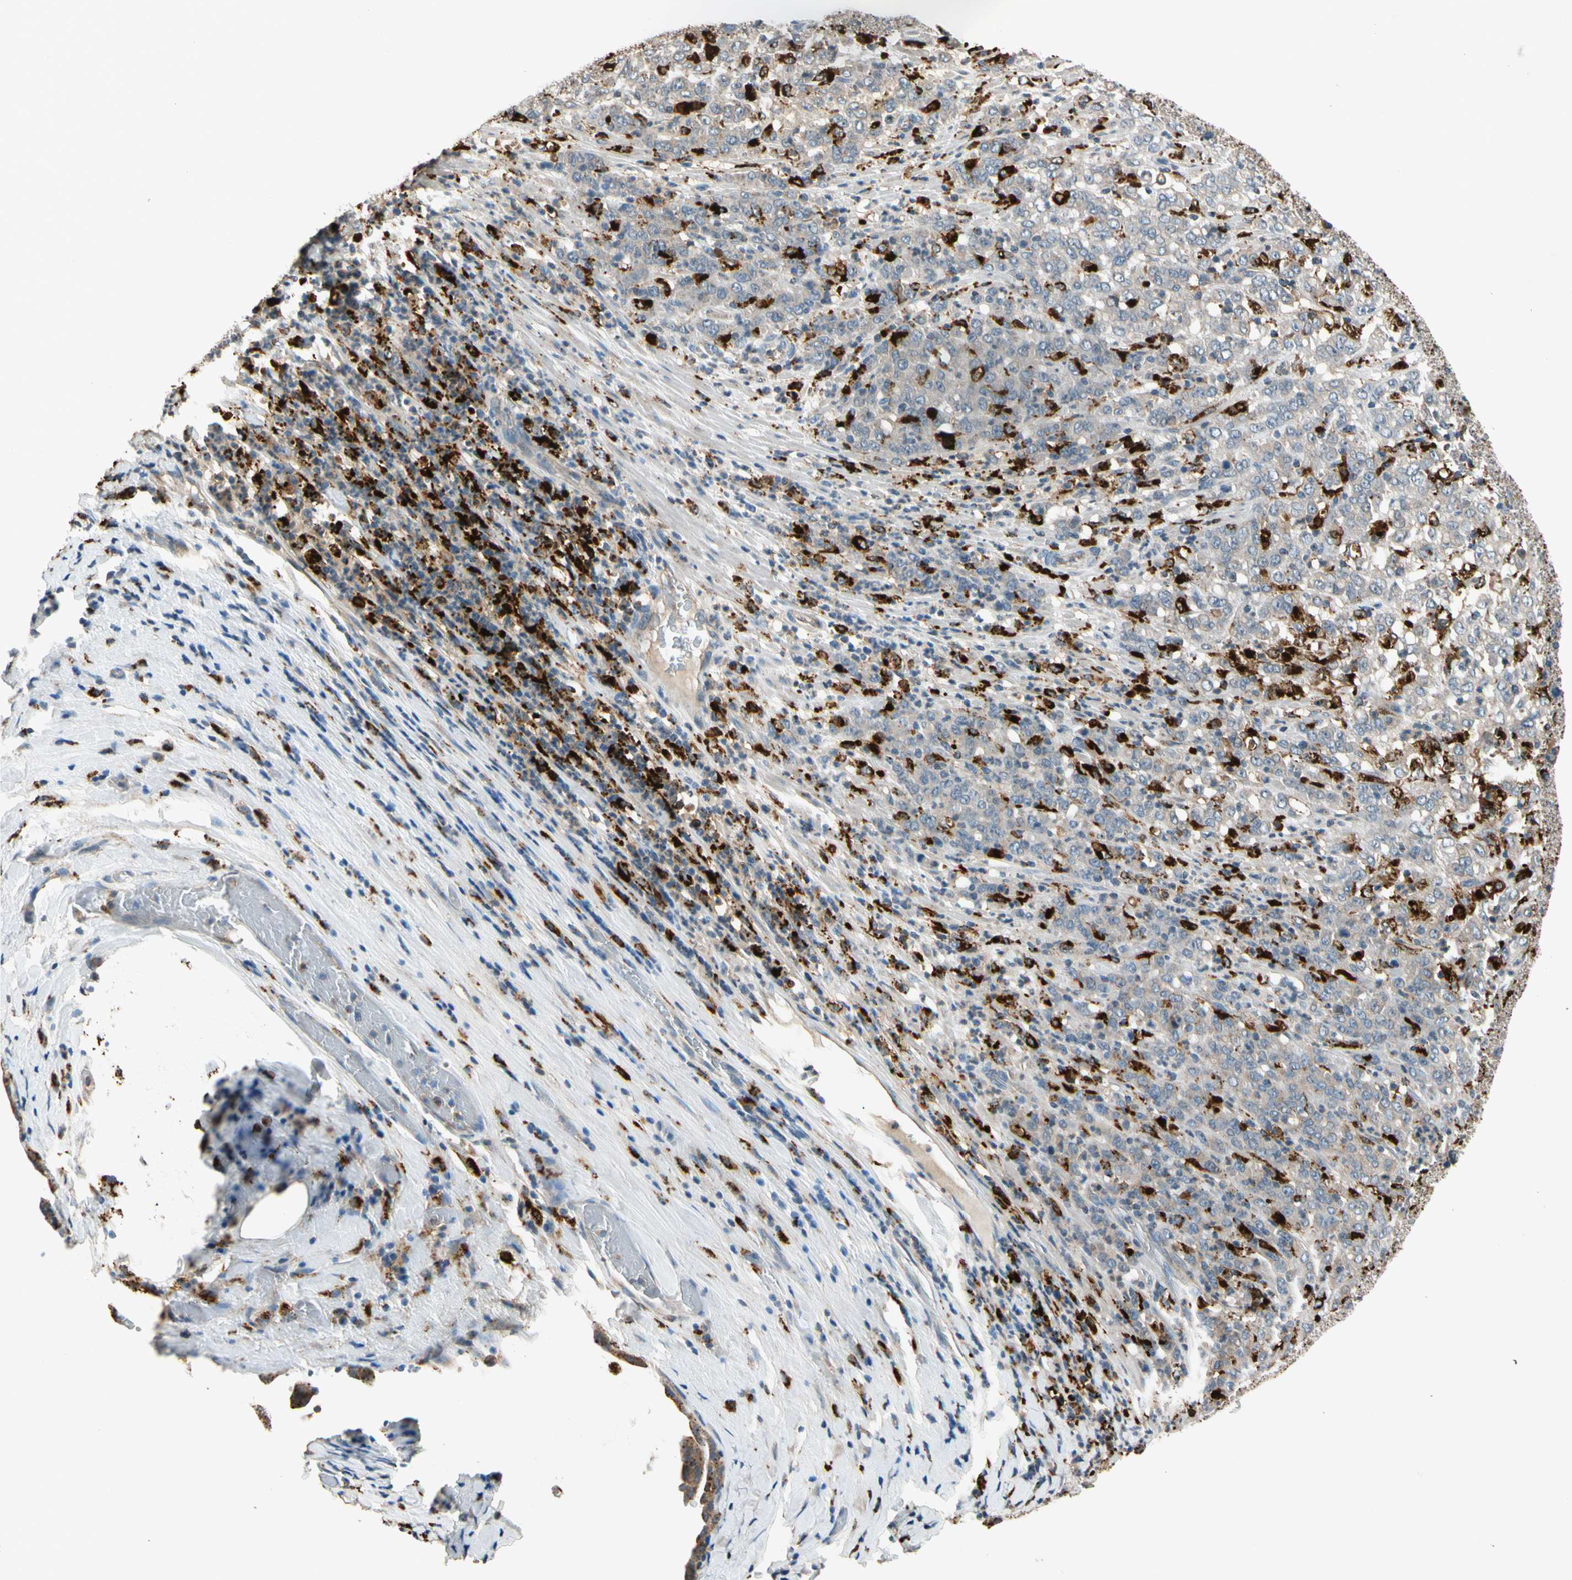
{"staining": {"intensity": "negative", "quantity": "none", "location": "none"}, "tissue": "stomach cancer", "cell_type": "Tumor cells", "image_type": "cancer", "snomed": [{"axis": "morphology", "description": "Adenocarcinoma, NOS"}, {"axis": "topography", "description": "Stomach, lower"}], "caption": "Tumor cells show no significant protein expression in stomach adenocarcinoma. The staining is performed using DAB brown chromogen with nuclei counter-stained in using hematoxylin.", "gene": "GM2A", "patient": {"sex": "female", "age": 71}}